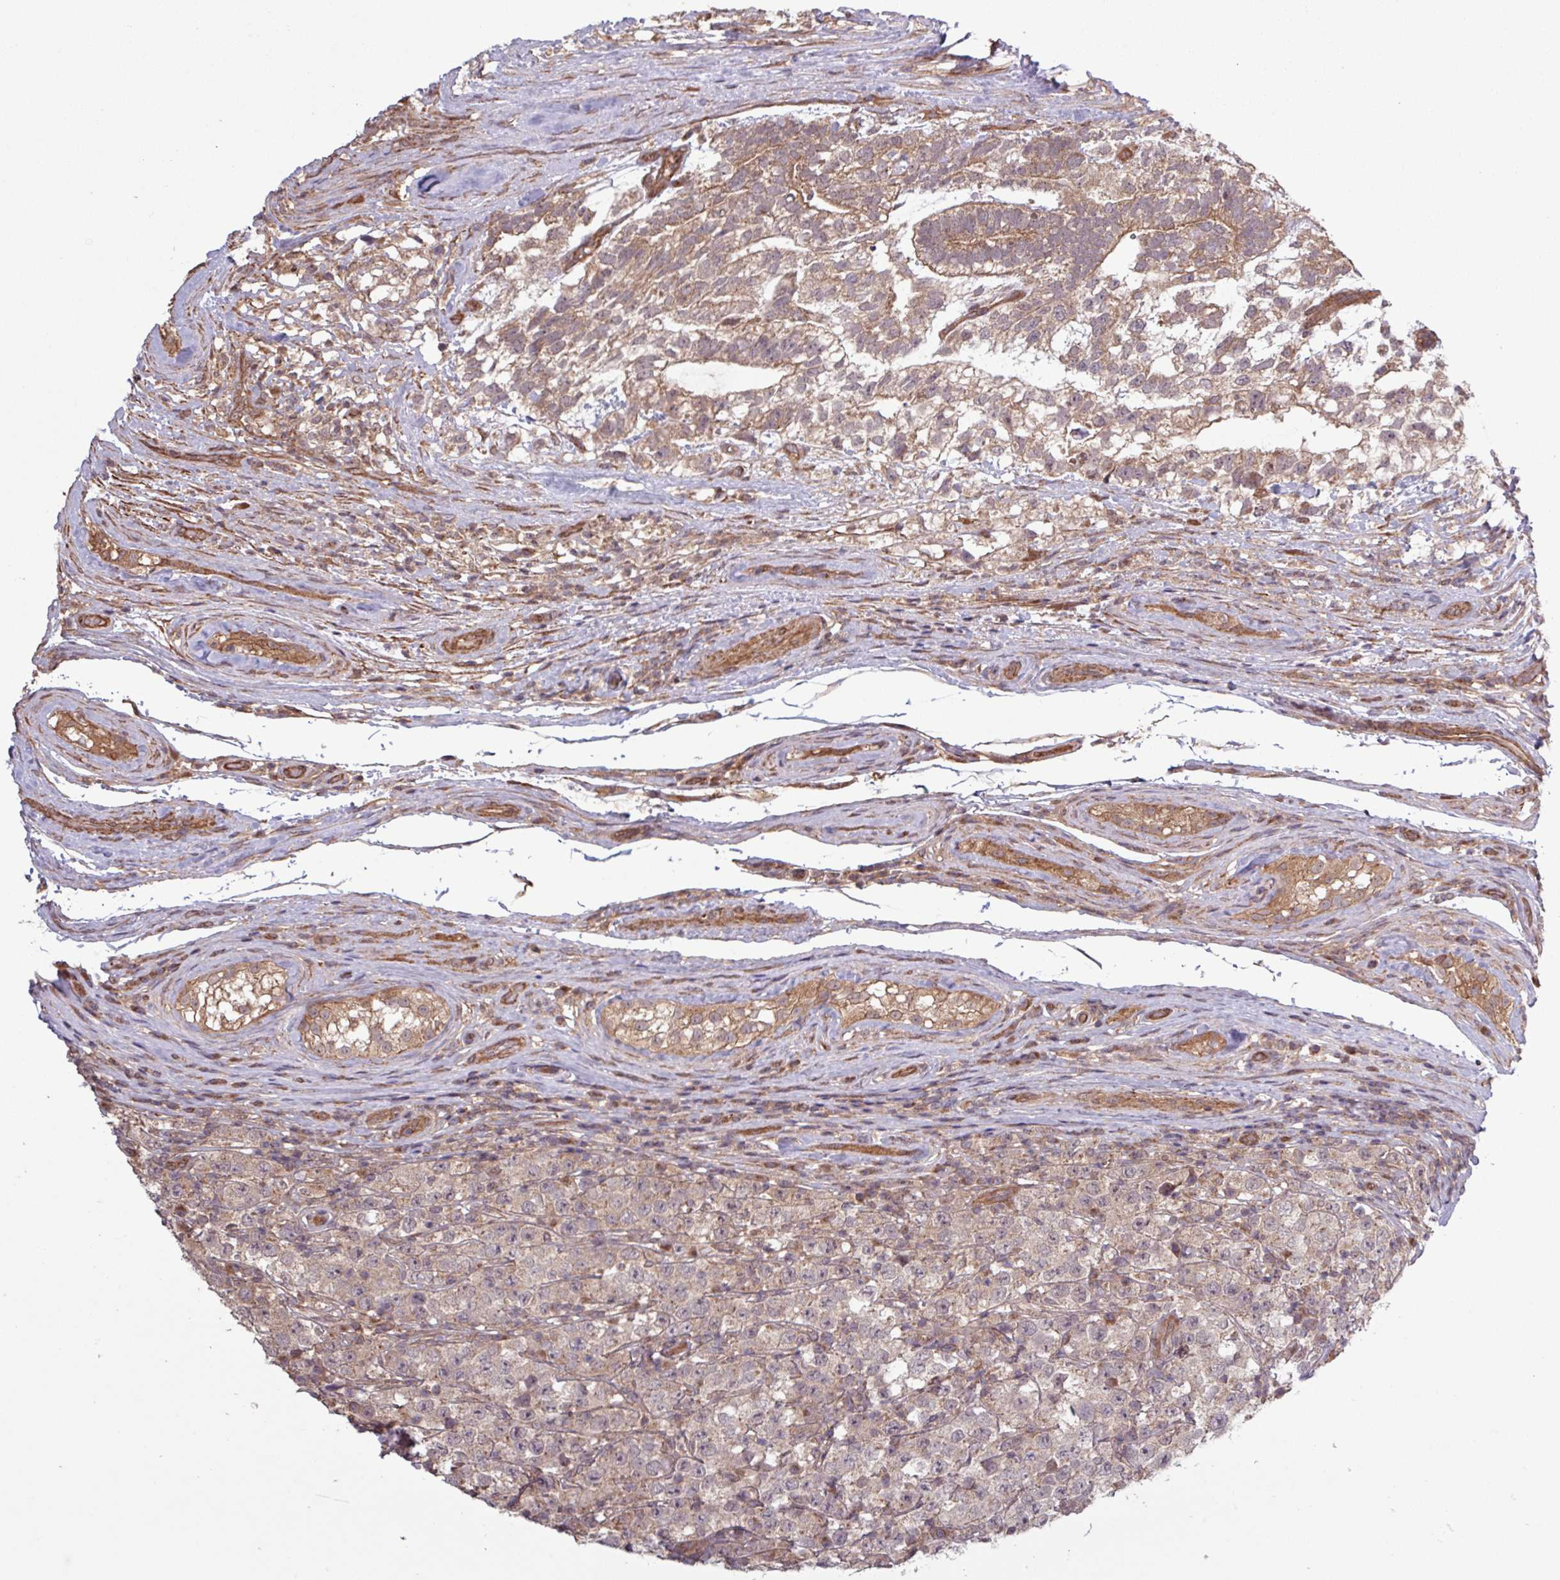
{"staining": {"intensity": "moderate", "quantity": ">75%", "location": "cytoplasmic/membranous"}, "tissue": "testis cancer", "cell_type": "Tumor cells", "image_type": "cancer", "snomed": [{"axis": "morphology", "description": "Seminoma, NOS"}, {"axis": "morphology", "description": "Carcinoma, Embryonal, NOS"}, {"axis": "topography", "description": "Testis"}], "caption": "Tumor cells show moderate cytoplasmic/membranous staining in about >75% of cells in embryonal carcinoma (testis).", "gene": "TRABD2A", "patient": {"sex": "male", "age": 41}}